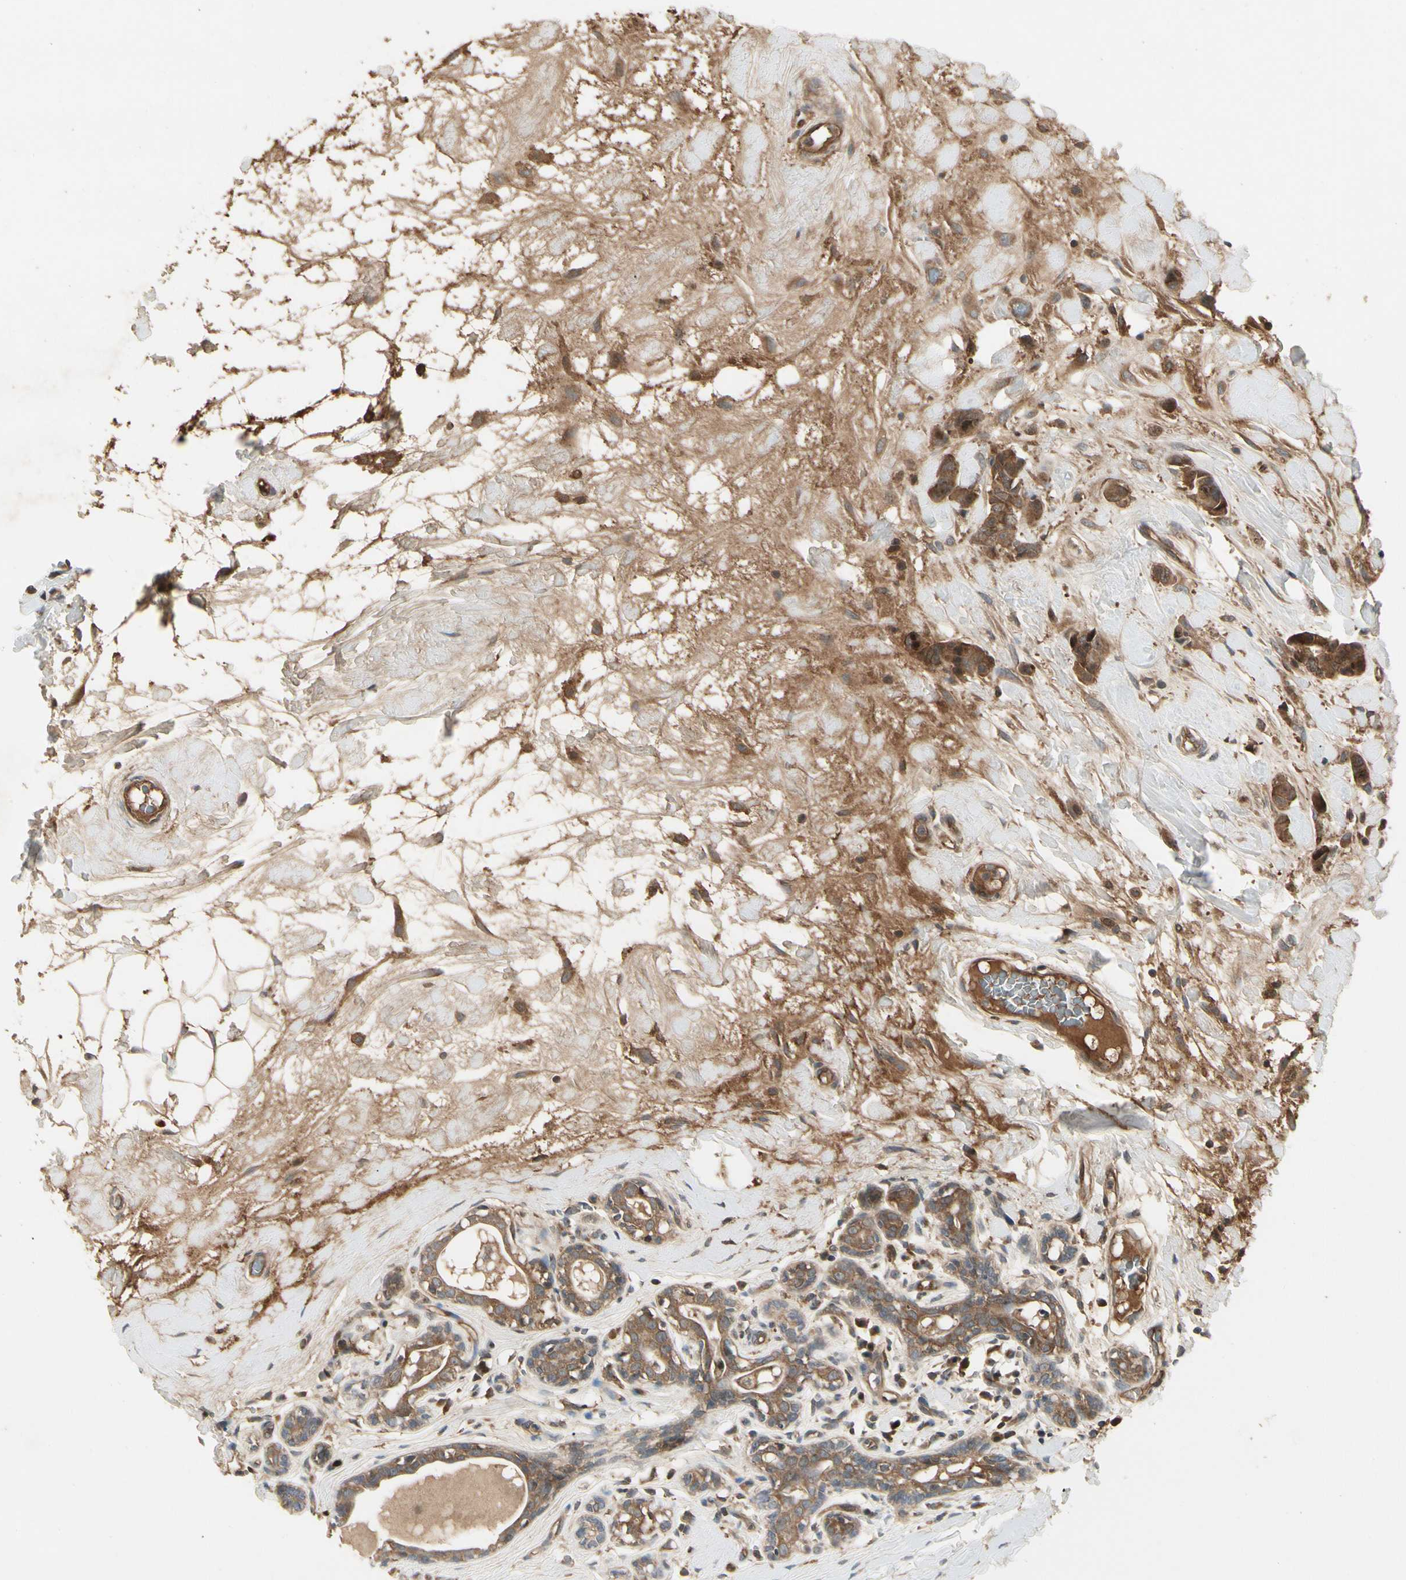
{"staining": {"intensity": "moderate", "quantity": ">75%", "location": "cytoplasmic/membranous"}, "tissue": "breast cancer", "cell_type": "Tumor cells", "image_type": "cancer", "snomed": [{"axis": "morphology", "description": "Normal tissue, NOS"}, {"axis": "morphology", "description": "Duct carcinoma"}, {"axis": "topography", "description": "Breast"}], "caption": "The immunohistochemical stain highlights moderate cytoplasmic/membranous positivity in tumor cells of breast invasive ductal carcinoma tissue. (IHC, brightfield microscopy, high magnification).", "gene": "RNF14", "patient": {"sex": "female", "age": 40}}